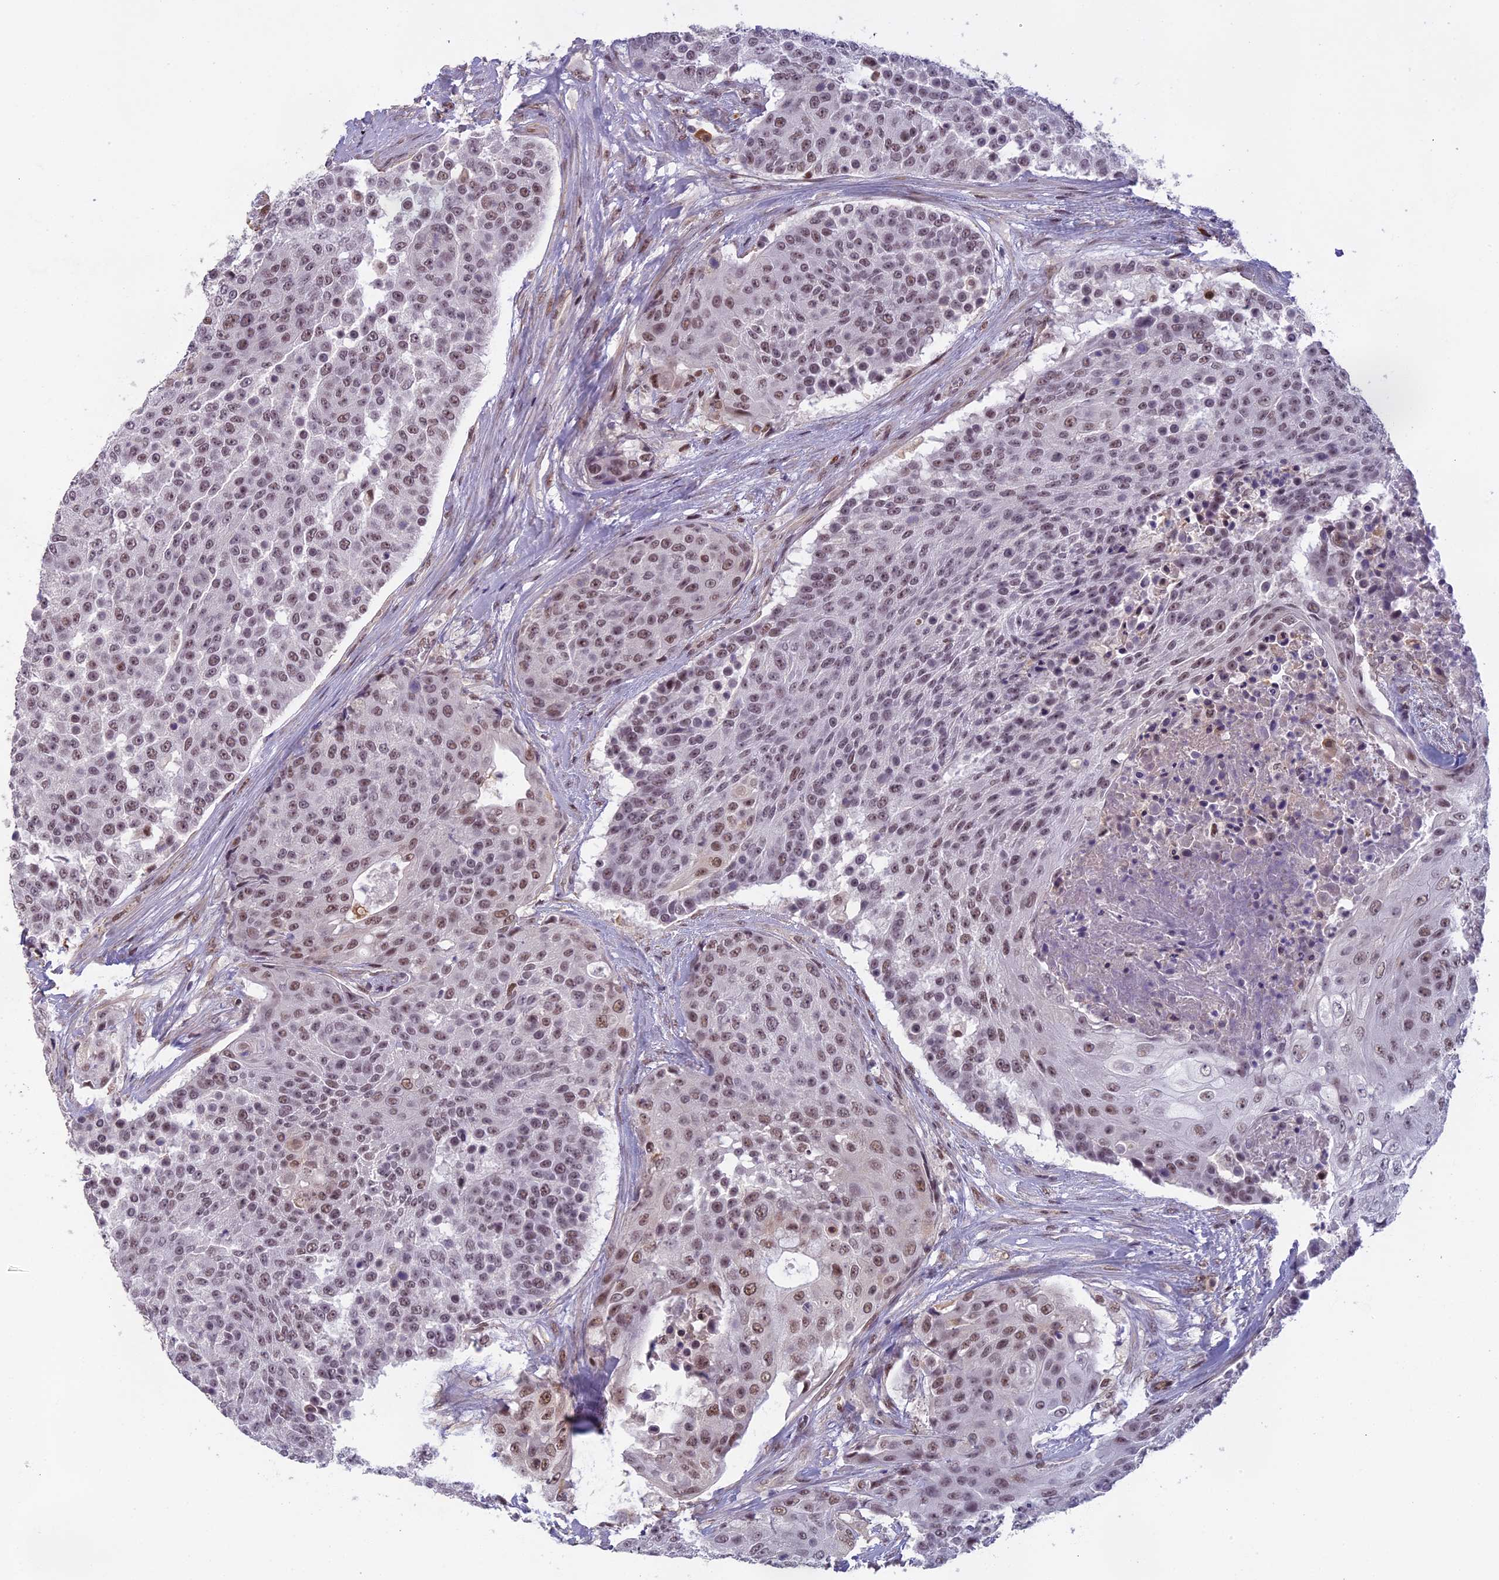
{"staining": {"intensity": "moderate", "quantity": "25%-75%", "location": "nuclear"}, "tissue": "urothelial cancer", "cell_type": "Tumor cells", "image_type": "cancer", "snomed": [{"axis": "morphology", "description": "Urothelial carcinoma, High grade"}, {"axis": "topography", "description": "Urinary bladder"}], "caption": "Immunohistochemical staining of urothelial cancer displays medium levels of moderate nuclear positivity in approximately 25%-75% of tumor cells.", "gene": "MORF4L1", "patient": {"sex": "female", "age": 63}}